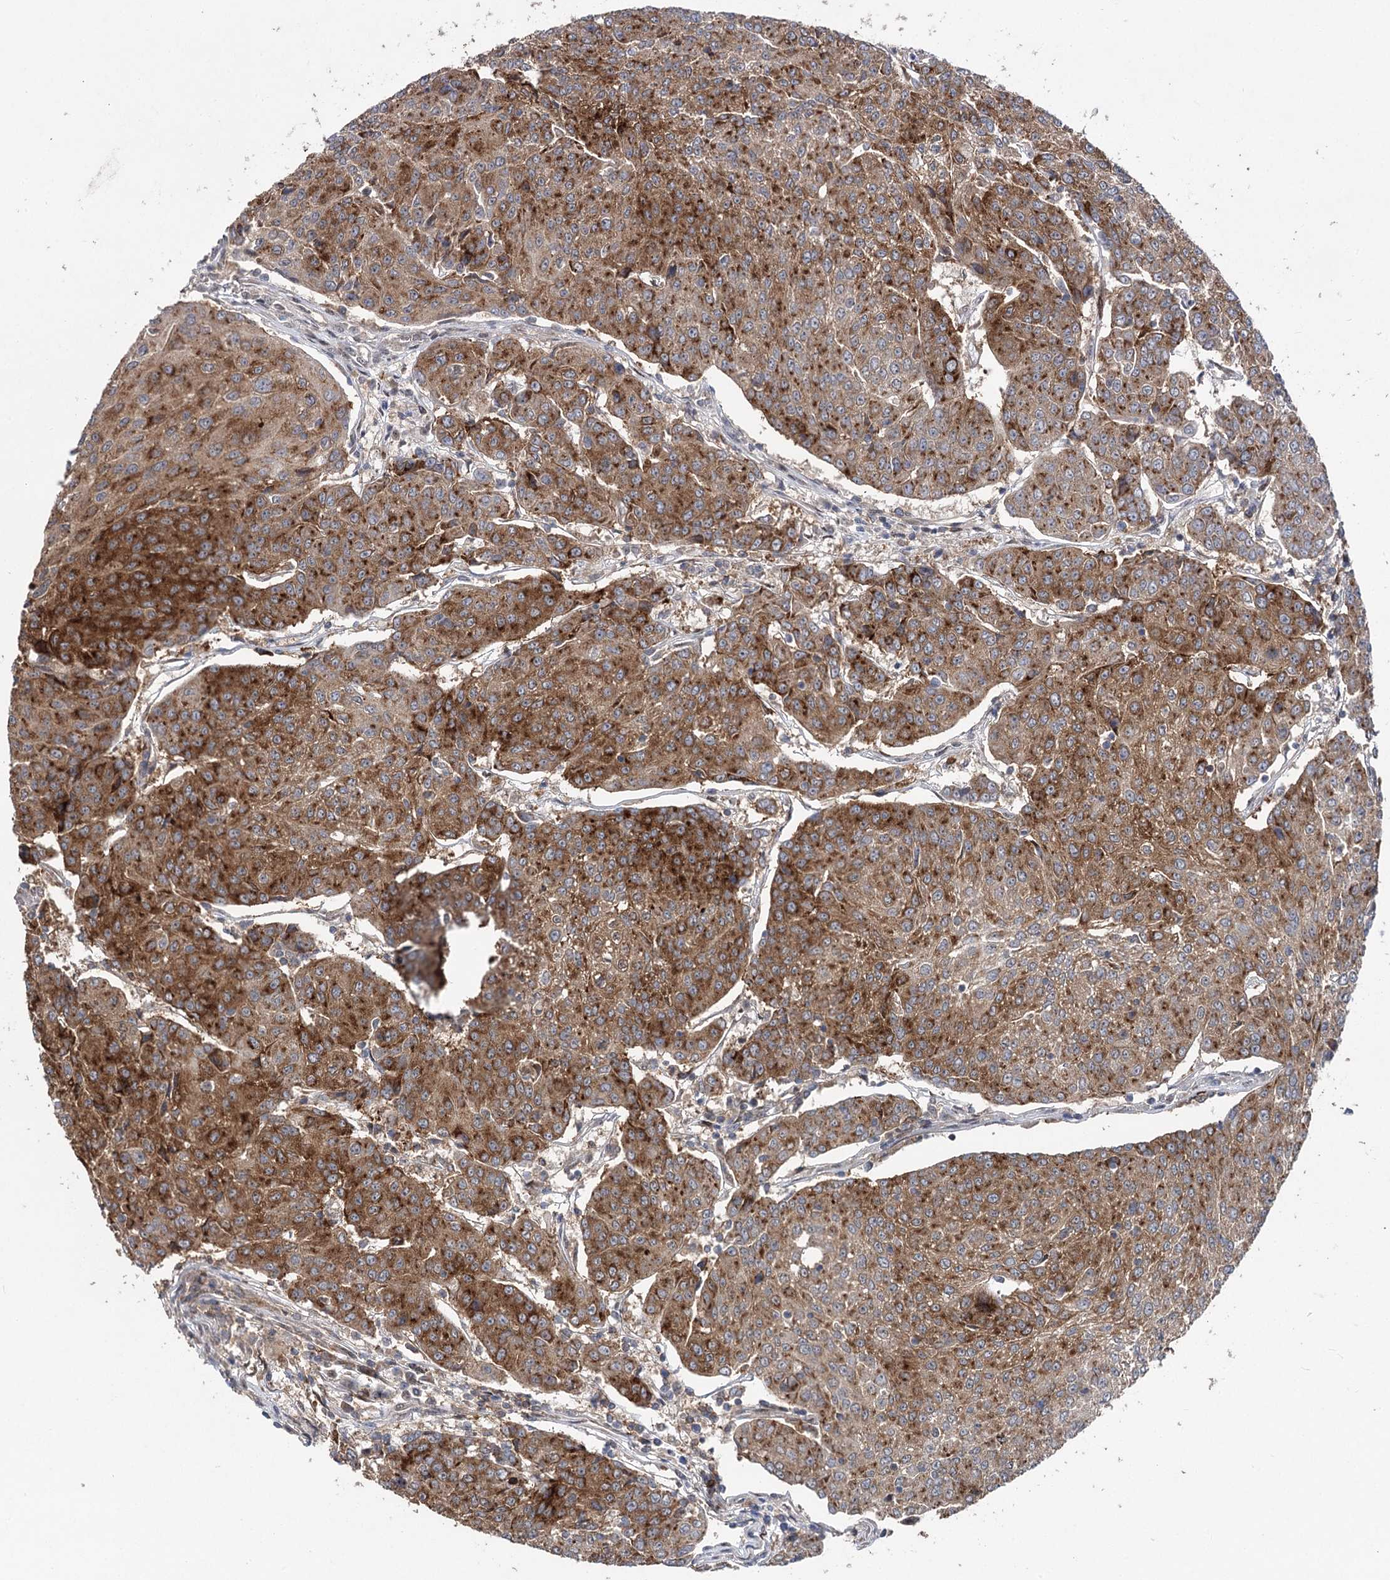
{"staining": {"intensity": "strong", "quantity": ">75%", "location": "cytoplasmic/membranous"}, "tissue": "urothelial cancer", "cell_type": "Tumor cells", "image_type": "cancer", "snomed": [{"axis": "morphology", "description": "Urothelial carcinoma, High grade"}, {"axis": "topography", "description": "Urinary bladder"}], "caption": "Tumor cells display strong cytoplasmic/membranous expression in about >75% of cells in urothelial cancer.", "gene": "STX6", "patient": {"sex": "female", "age": 85}}